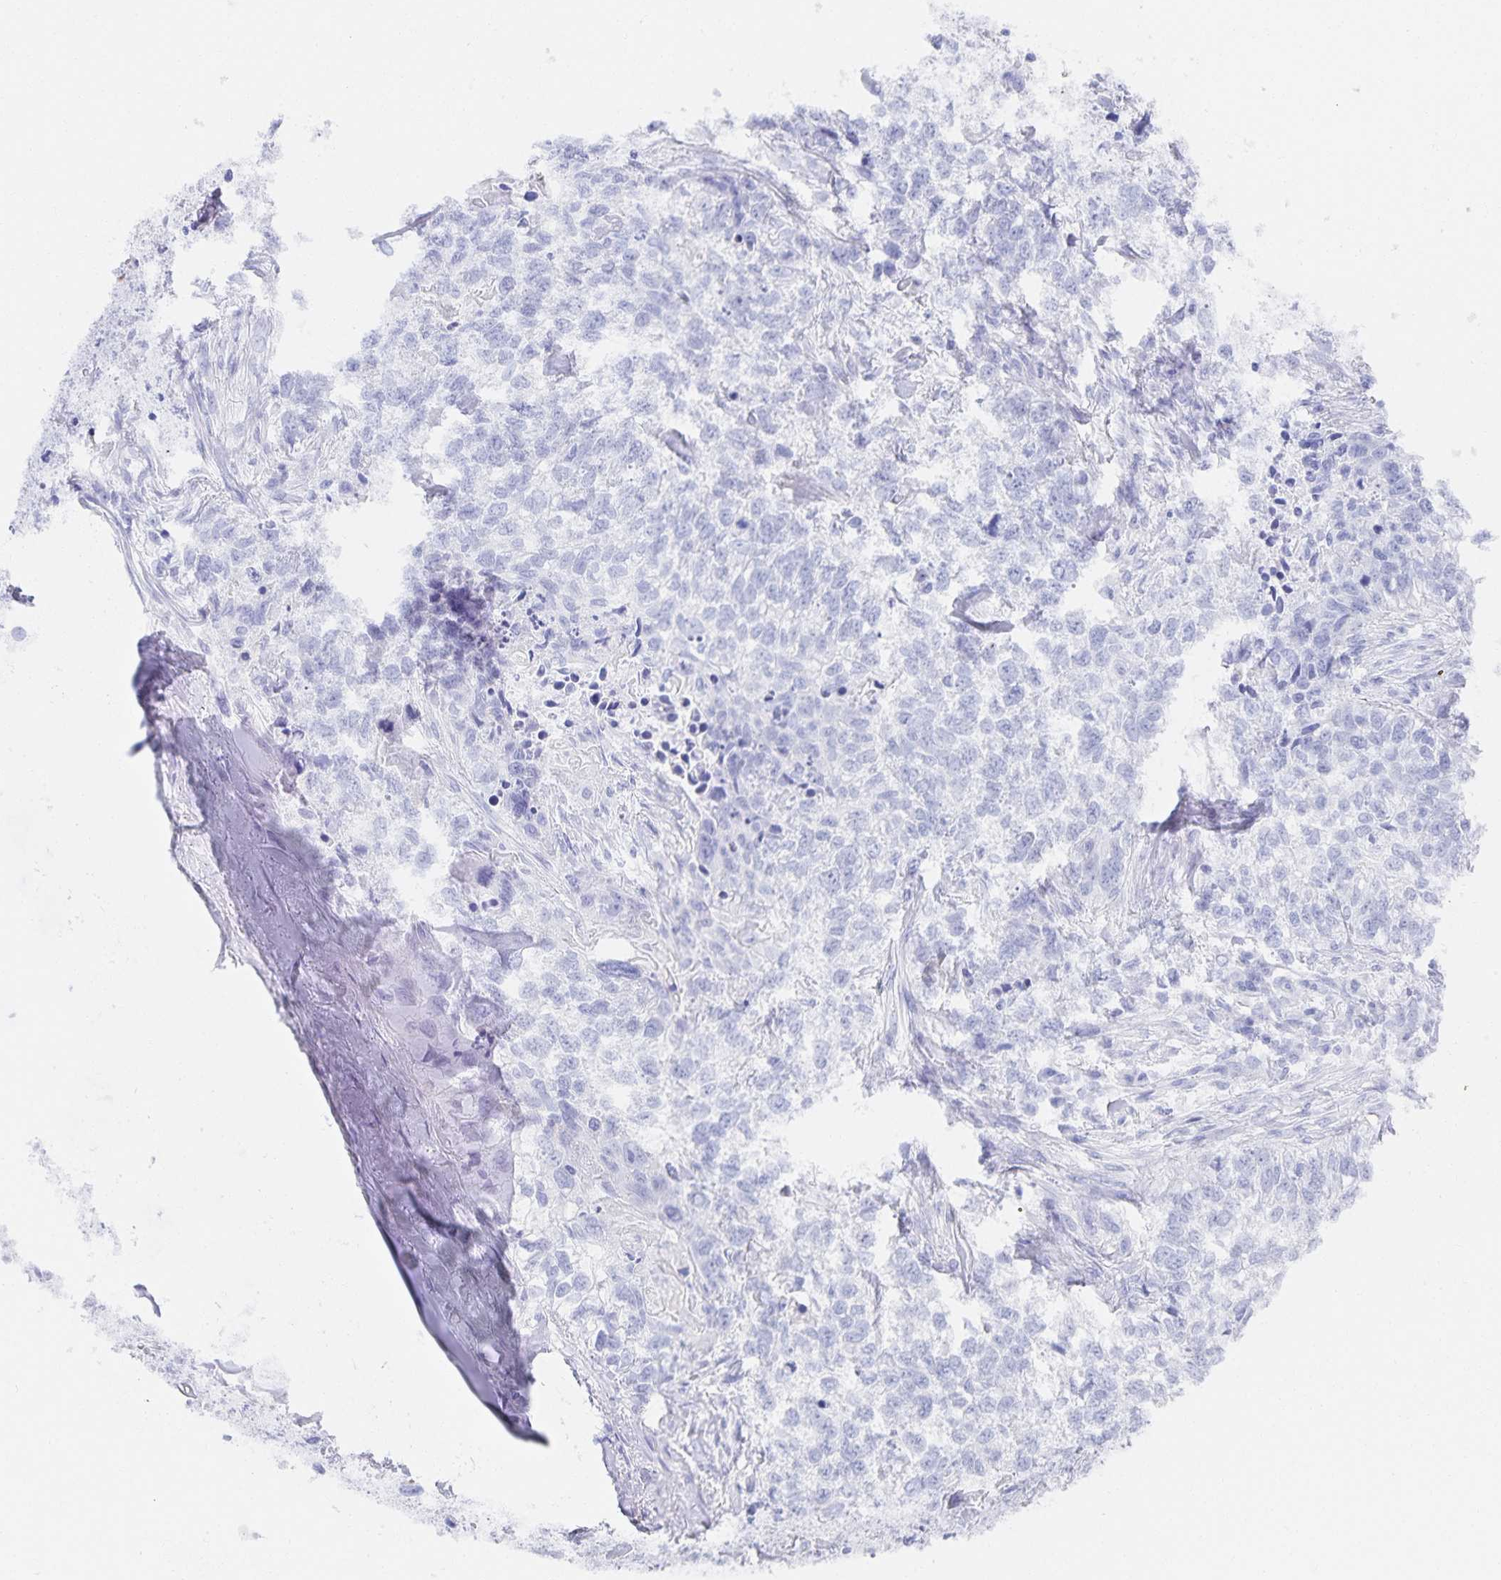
{"staining": {"intensity": "negative", "quantity": "none", "location": "none"}, "tissue": "lung cancer", "cell_type": "Tumor cells", "image_type": "cancer", "snomed": [{"axis": "morphology", "description": "Squamous cell carcinoma, NOS"}, {"axis": "topography", "description": "Lung"}], "caption": "An IHC micrograph of lung cancer (squamous cell carcinoma) is shown. There is no staining in tumor cells of lung cancer (squamous cell carcinoma).", "gene": "SNTN", "patient": {"sex": "male", "age": 74}}